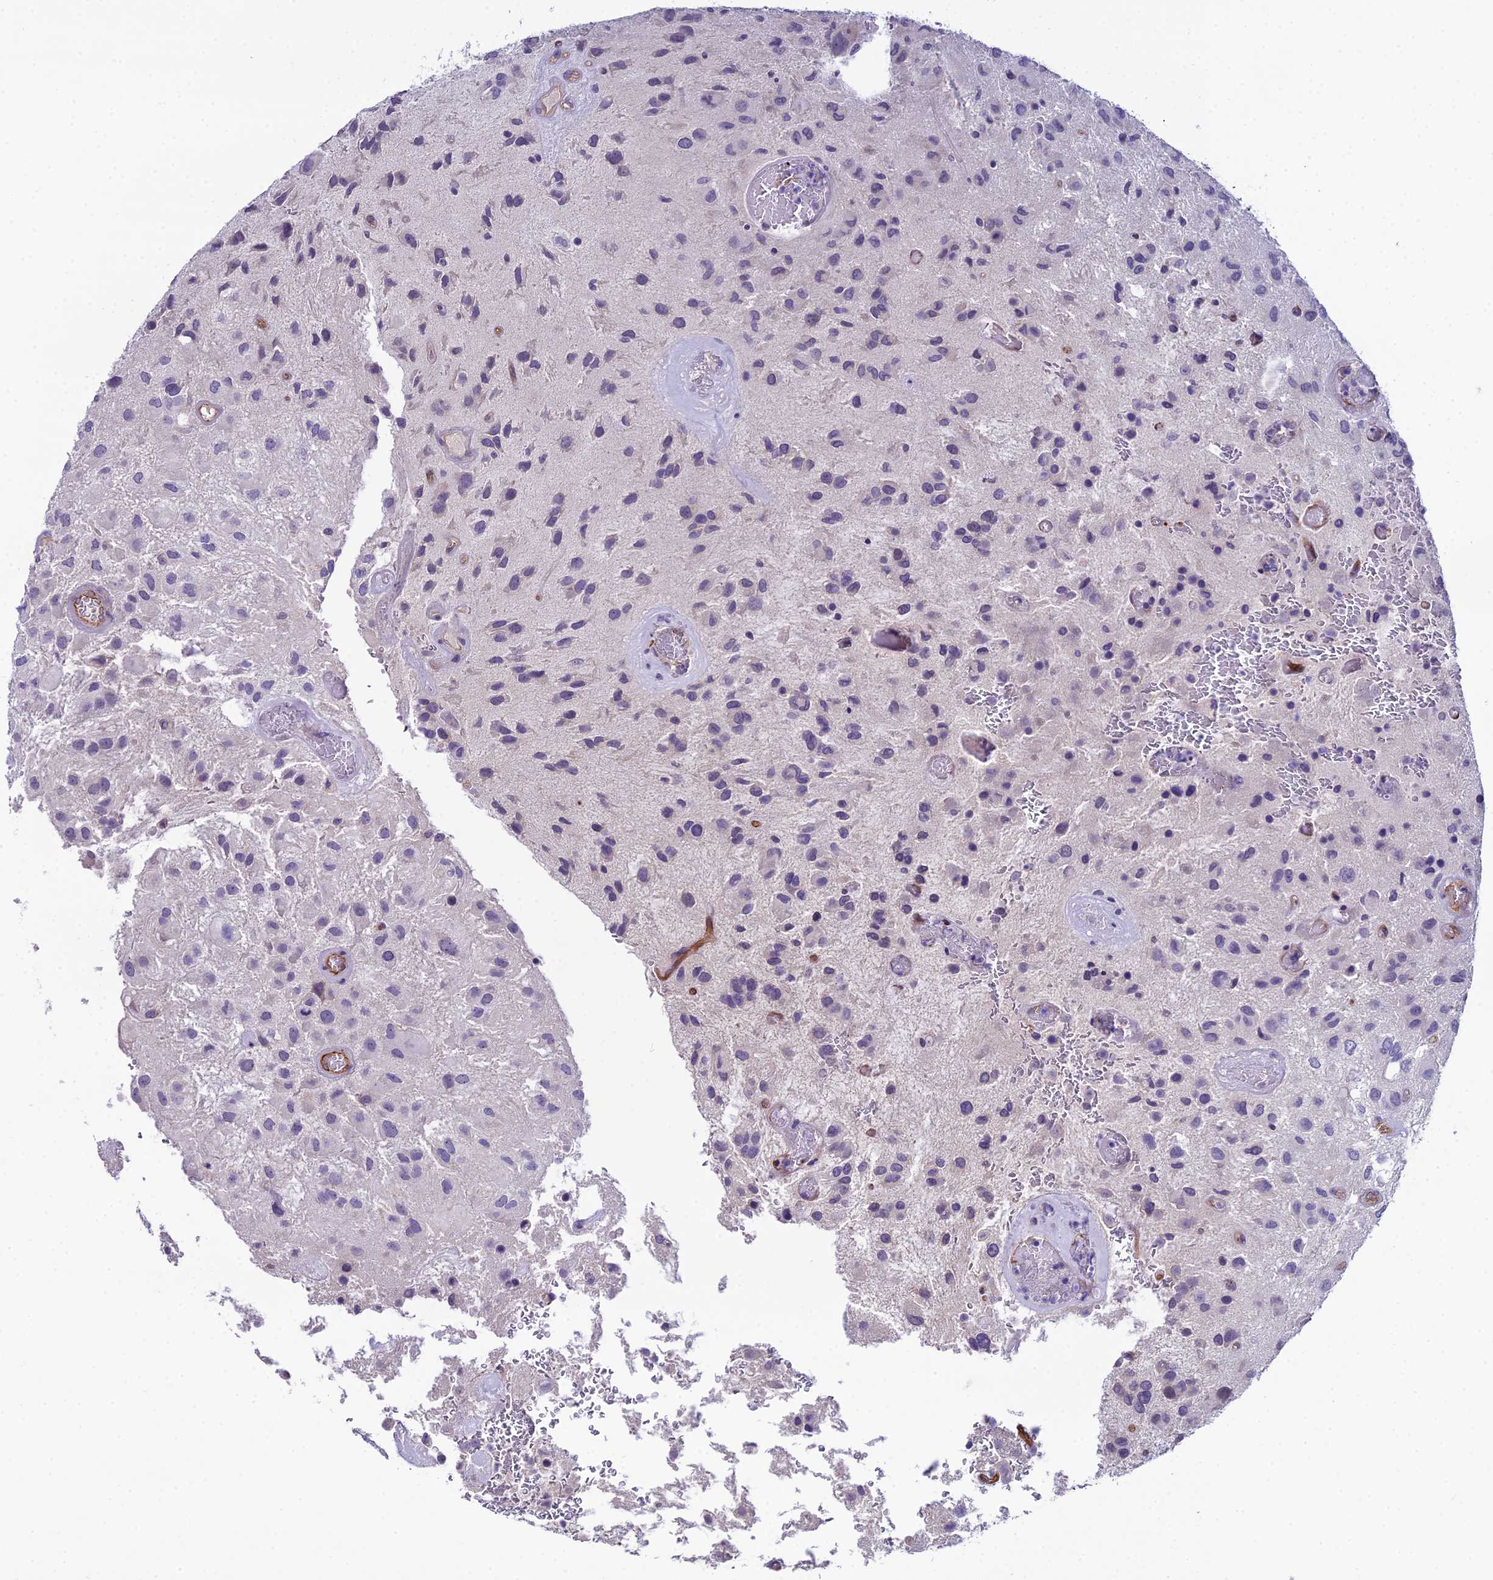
{"staining": {"intensity": "negative", "quantity": "none", "location": "none"}, "tissue": "glioma", "cell_type": "Tumor cells", "image_type": "cancer", "snomed": [{"axis": "morphology", "description": "Glioma, malignant, Low grade"}, {"axis": "topography", "description": "Brain"}], "caption": "Malignant glioma (low-grade) stained for a protein using immunohistochemistry (IHC) shows no expression tumor cells.", "gene": "CFAP47", "patient": {"sex": "male", "age": 66}}